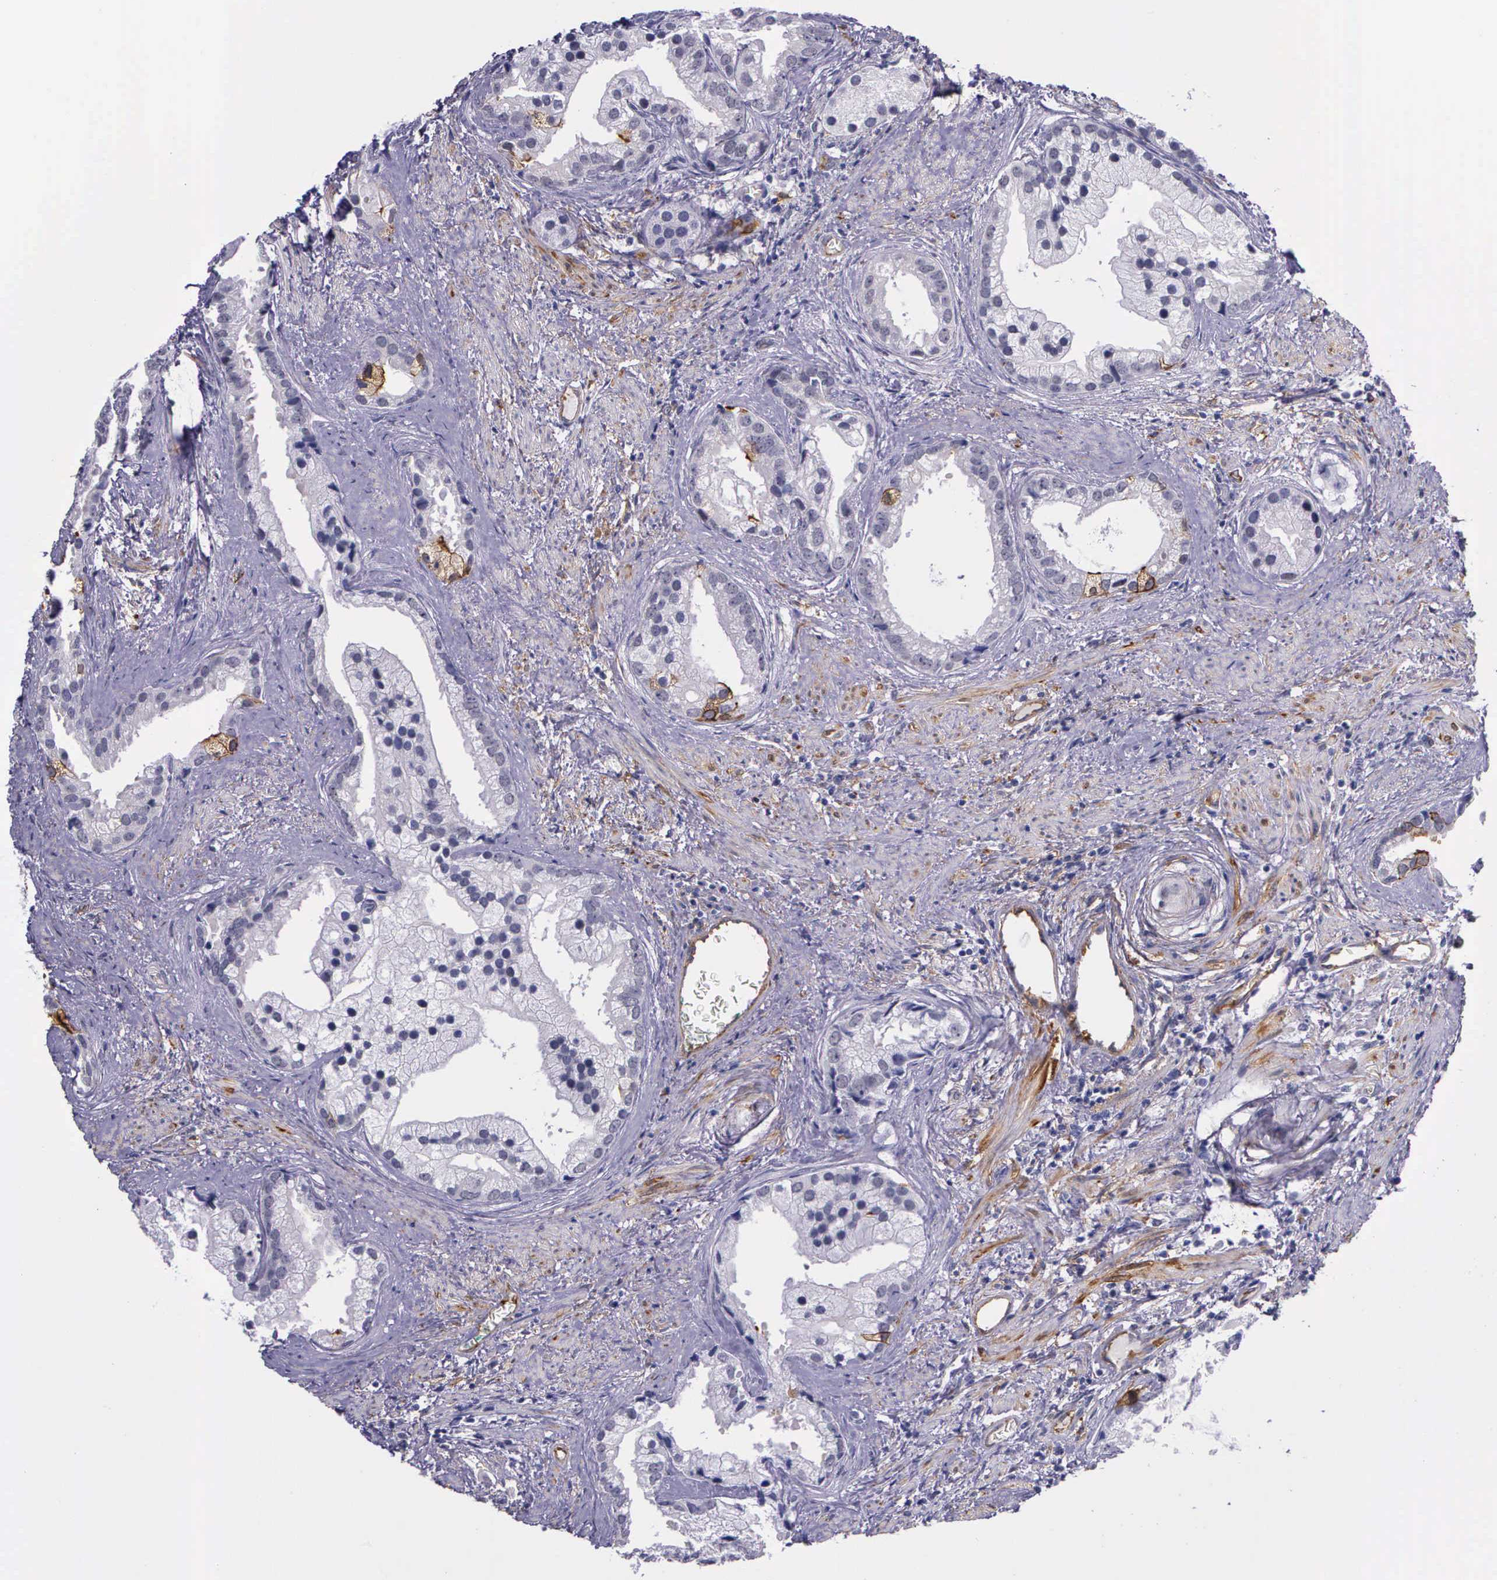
{"staining": {"intensity": "negative", "quantity": "none", "location": "none"}, "tissue": "prostate cancer", "cell_type": "Tumor cells", "image_type": "cancer", "snomed": [{"axis": "morphology", "description": "Adenocarcinoma, Medium grade"}, {"axis": "topography", "description": "Prostate"}], "caption": "The IHC micrograph has no significant expression in tumor cells of prostate cancer tissue.", "gene": "AHNAK2", "patient": {"sex": "male", "age": 65}}